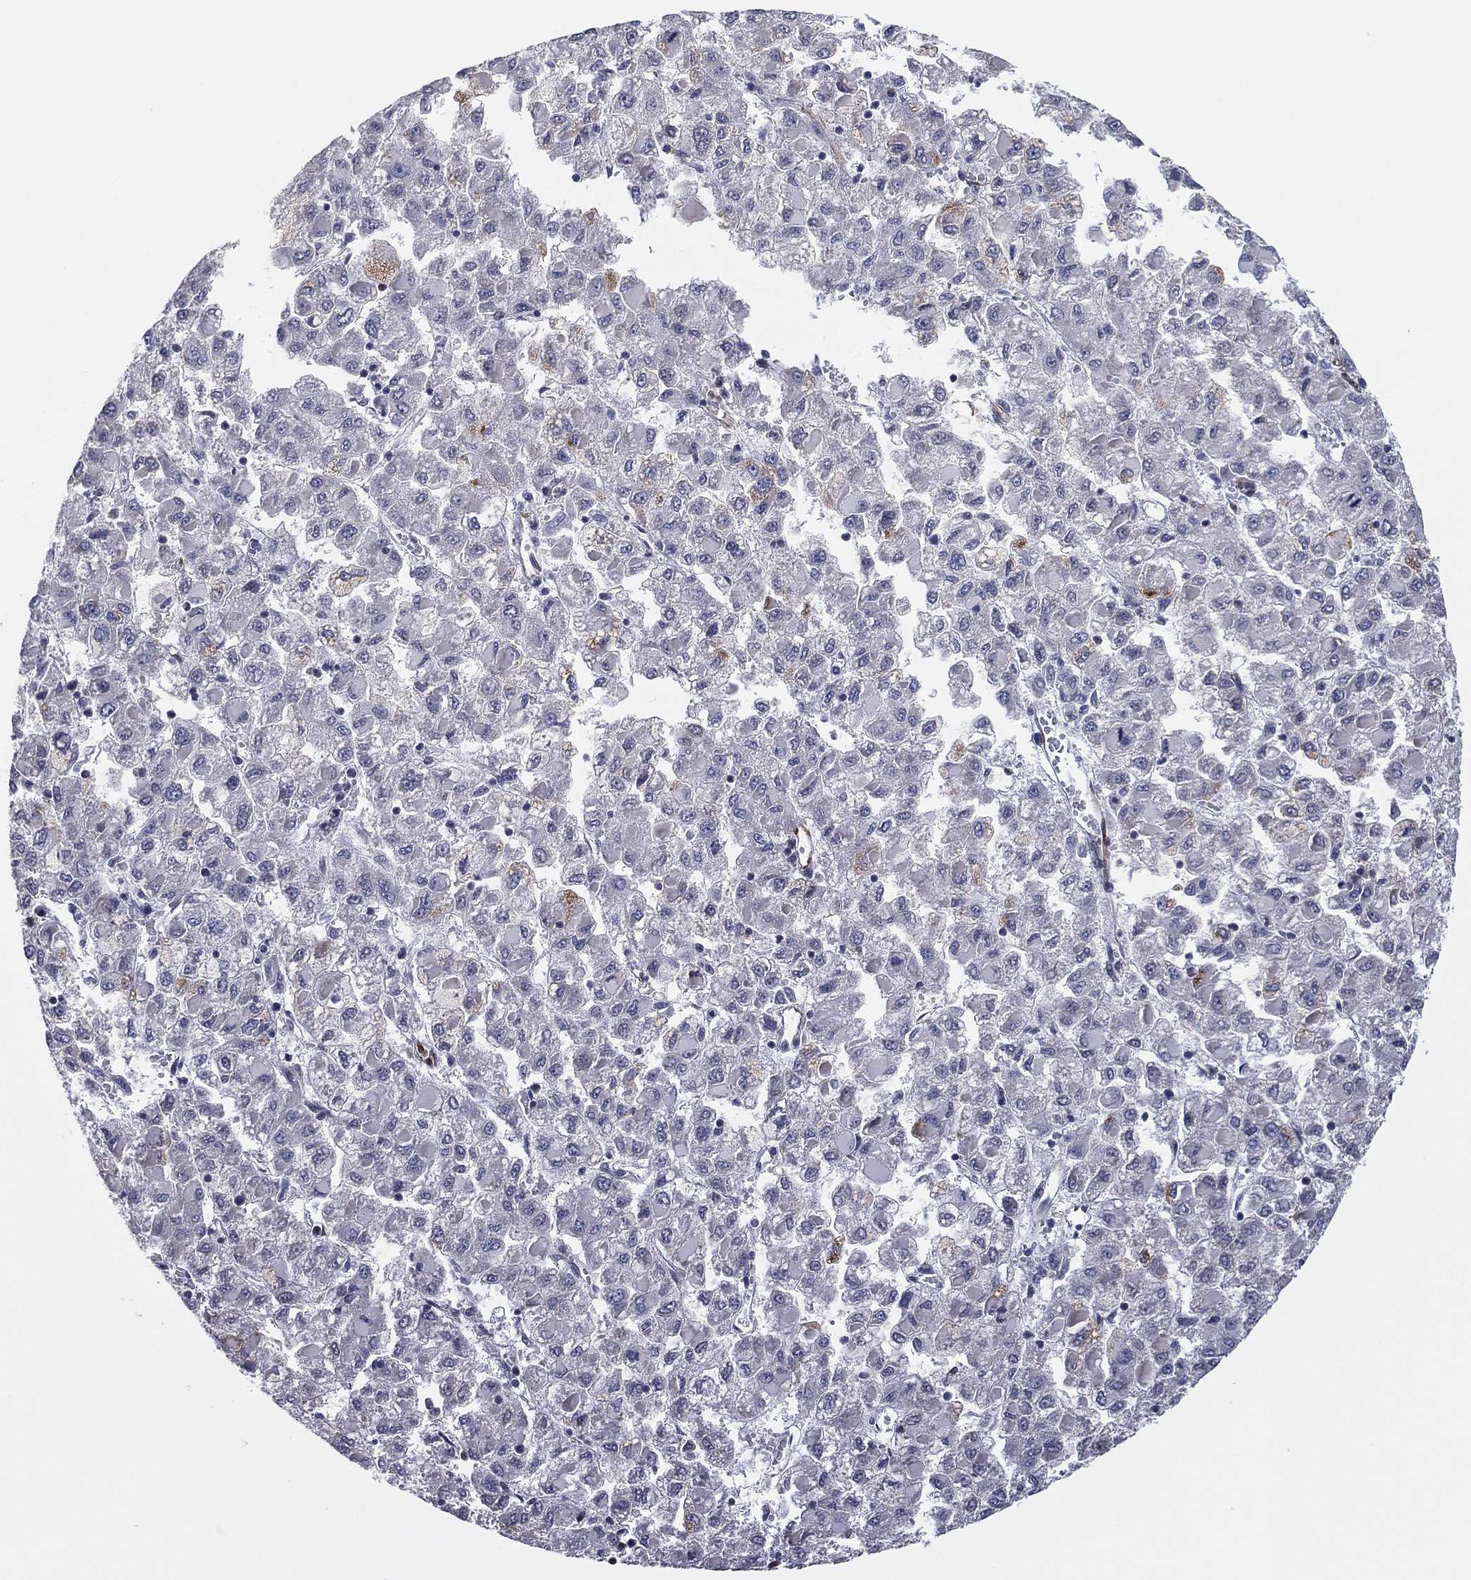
{"staining": {"intensity": "negative", "quantity": "none", "location": "none"}, "tissue": "liver cancer", "cell_type": "Tumor cells", "image_type": "cancer", "snomed": [{"axis": "morphology", "description": "Carcinoma, Hepatocellular, NOS"}, {"axis": "topography", "description": "Liver"}], "caption": "This image is of liver cancer (hepatocellular carcinoma) stained with immunohistochemistry (IHC) to label a protein in brown with the nuclei are counter-stained blue. There is no staining in tumor cells.", "gene": "SNCG", "patient": {"sex": "male", "age": 40}}